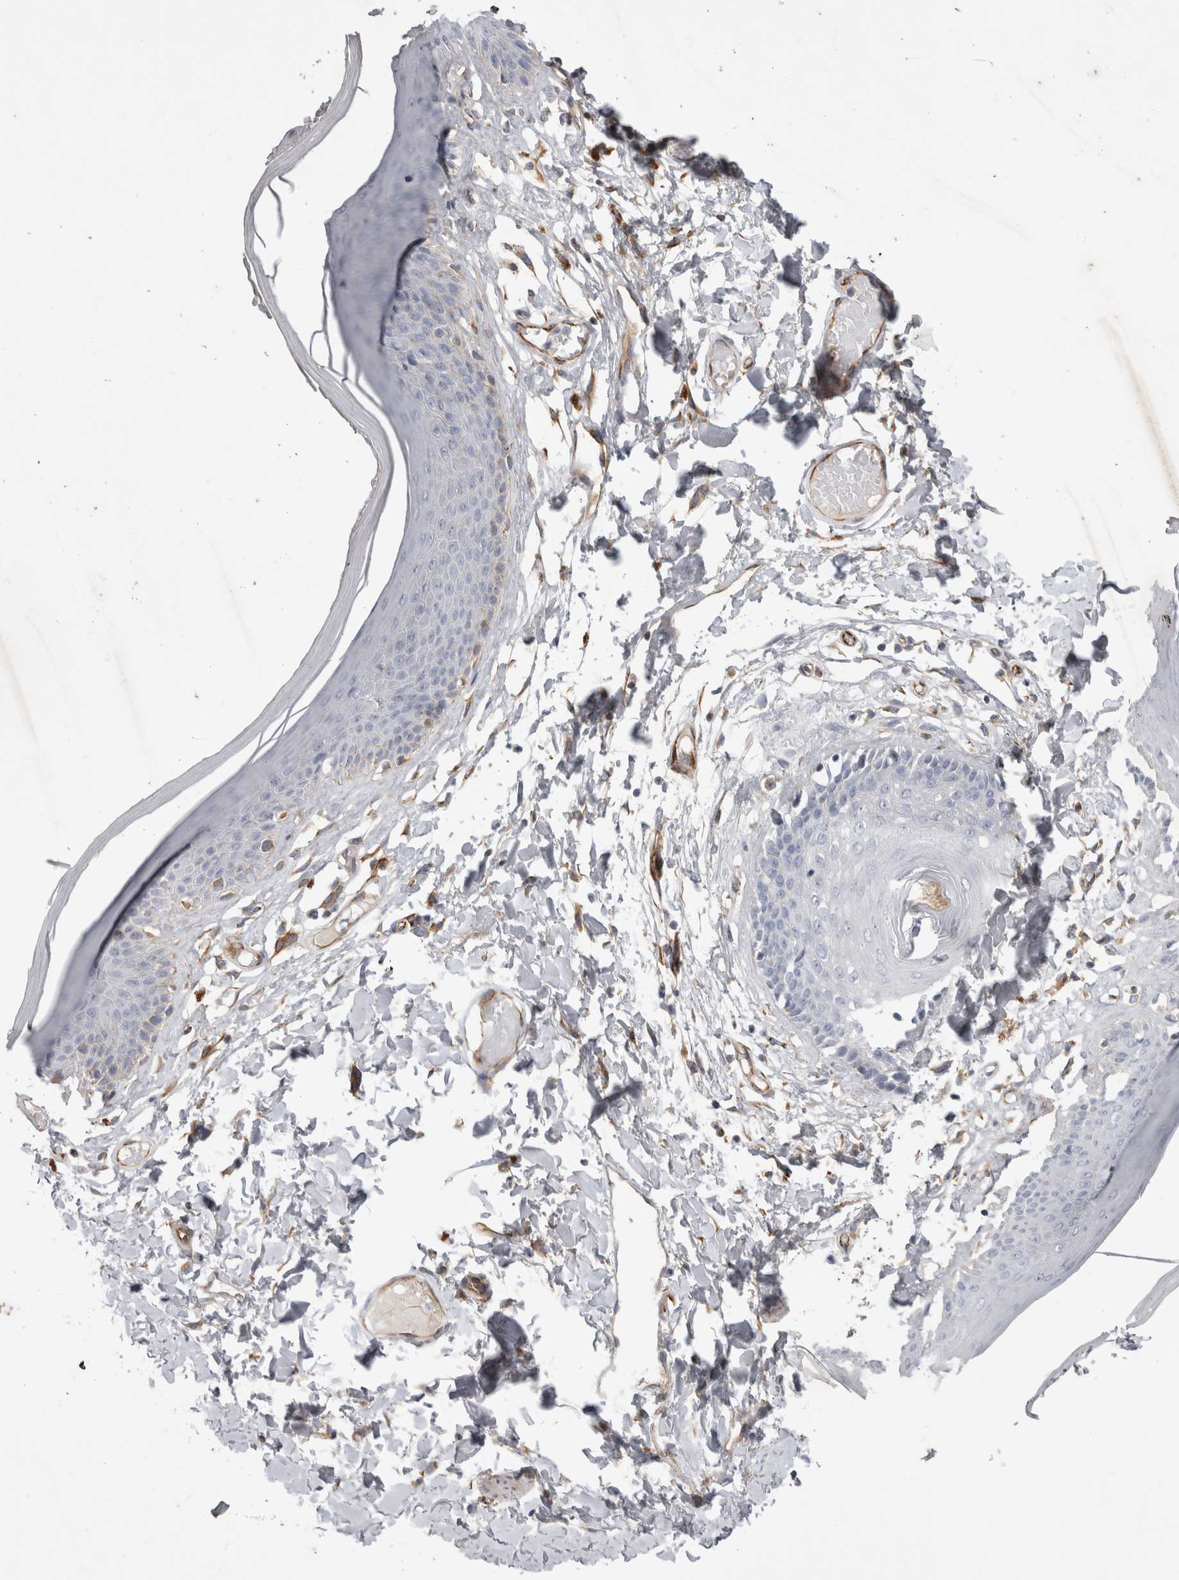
{"staining": {"intensity": "moderate", "quantity": "<25%", "location": "cytoplasmic/membranous"}, "tissue": "skin", "cell_type": "Epidermal cells", "image_type": "normal", "snomed": [{"axis": "morphology", "description": "Normal tissue, NOS"}, {"axis": "topography", "description": "Vulva"}], "caption": "This is a micrograph of immunohistochemistry staining of normal skin, which shows moderate positivity in the cytoplasmic/membranous of epidermal cells.", "gene": "STRADB", "patient": {"sex": "female", "age": 73}}